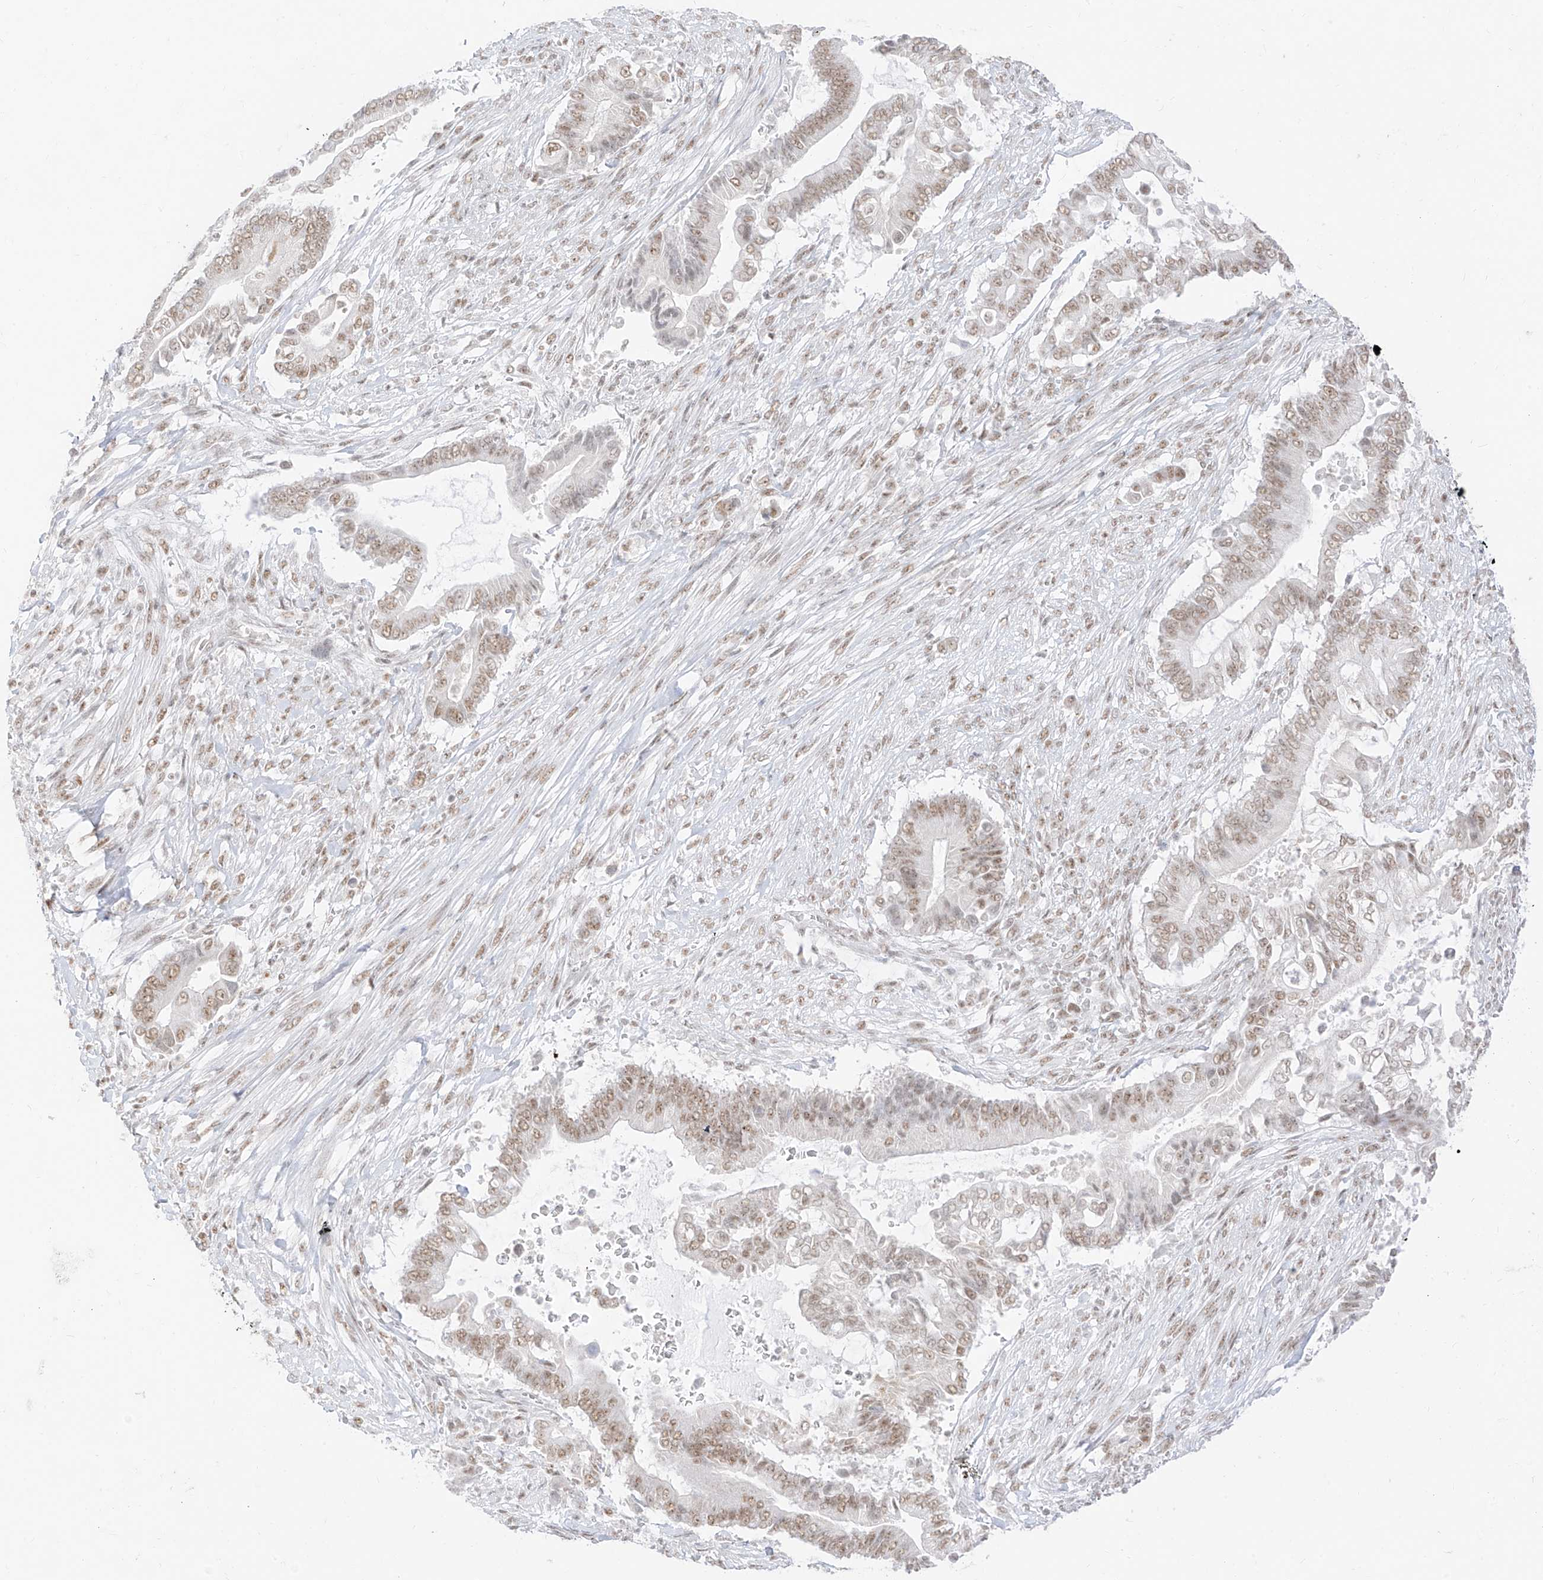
{"staining": {"intensity": "moderate", "quantity": "25%-75%", "location": "nuclear"}, "tissue": "pancreatic cancer", "cell_type": "Tumor cells", "image_type": "cancer", "snomed": [{"axis": "morphology", "description": "Adenocarcinoma, NOS"}, {"axis": "topography", "description": "Pancreas"}], "caption": "Immunohistochemistry (IHC) of pancreatic adenocarcinoma demonstrates medium levels of moderate nuclear staining in about 25%-75% of tumor cells.", "gene": "SUPT5H", "patient": {"sex": "male", "age": 68}}